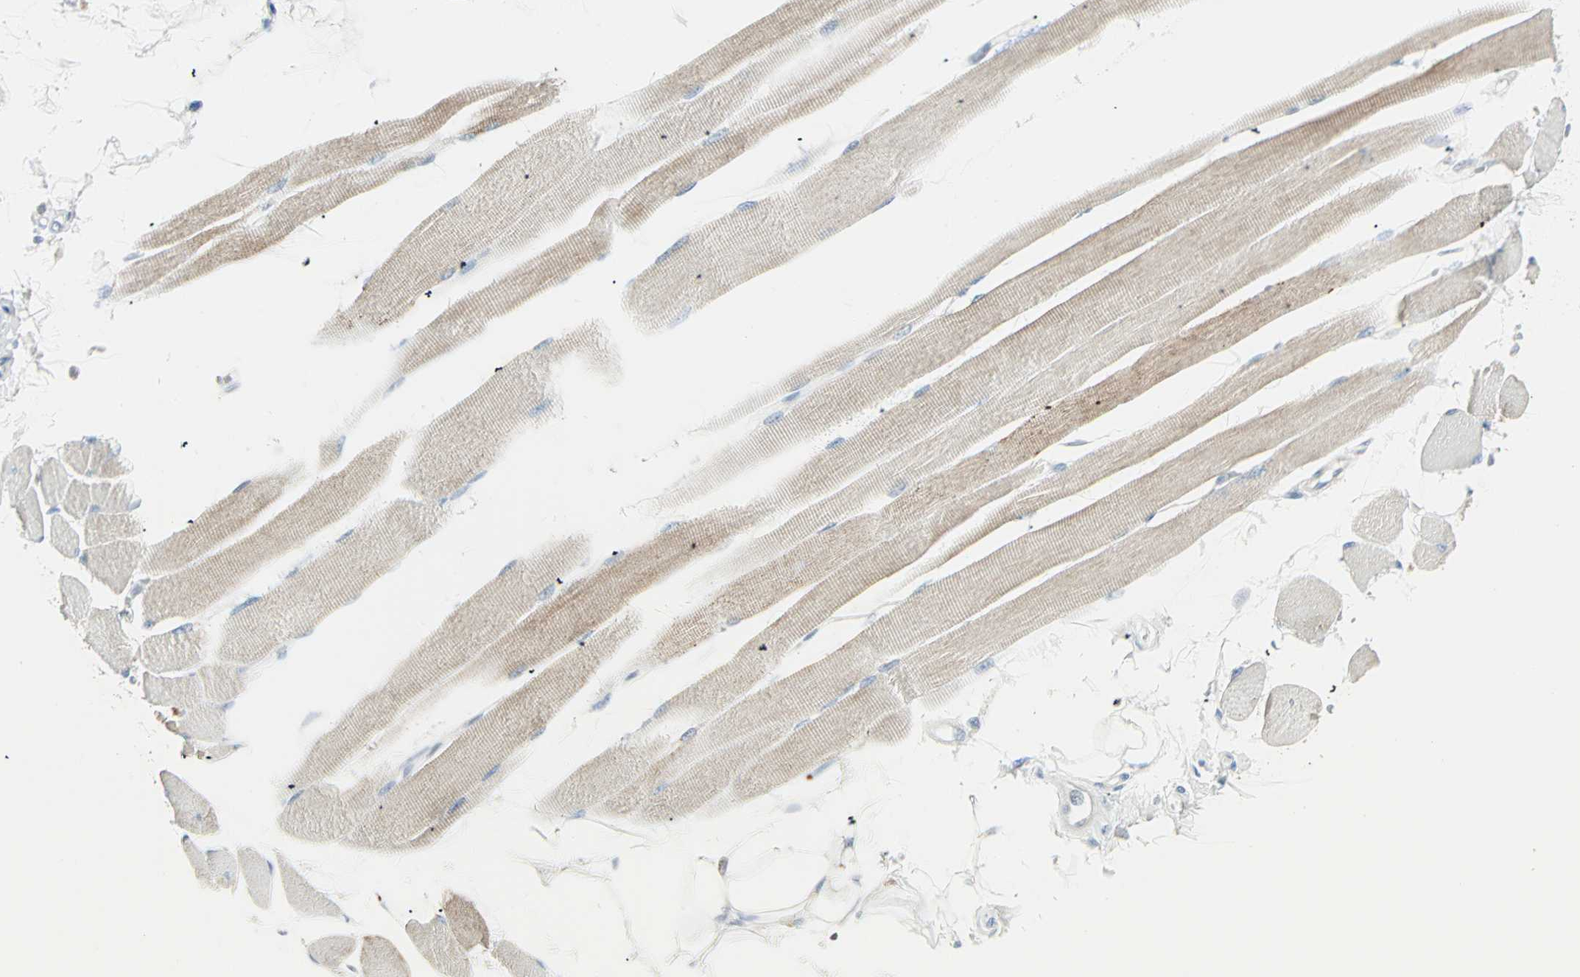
{"staining": {"intensity": "moderate", "quantity": "25%-75%", "location": "cytoplasmic/membranous"}, "tissue": "skeletal muscle", "cell_type": "Myocytes", "image_type": "normal", "snomed": [{"axis": "morphology", "description": "Normal tissue, NOS"}, {"axis": "topography", "description": "Skeletal muscle"}, {"axis": "topography", "description": "Peripheral nerve tissue"}], "caption": "Protein expression analysis of benign skeletal muscle reveals moderate cytoplasmic/membranous positivity in about 25%-75% of myocytes.", "gene": "IDH2", "patient": {"sex": "female", "age": 84}}